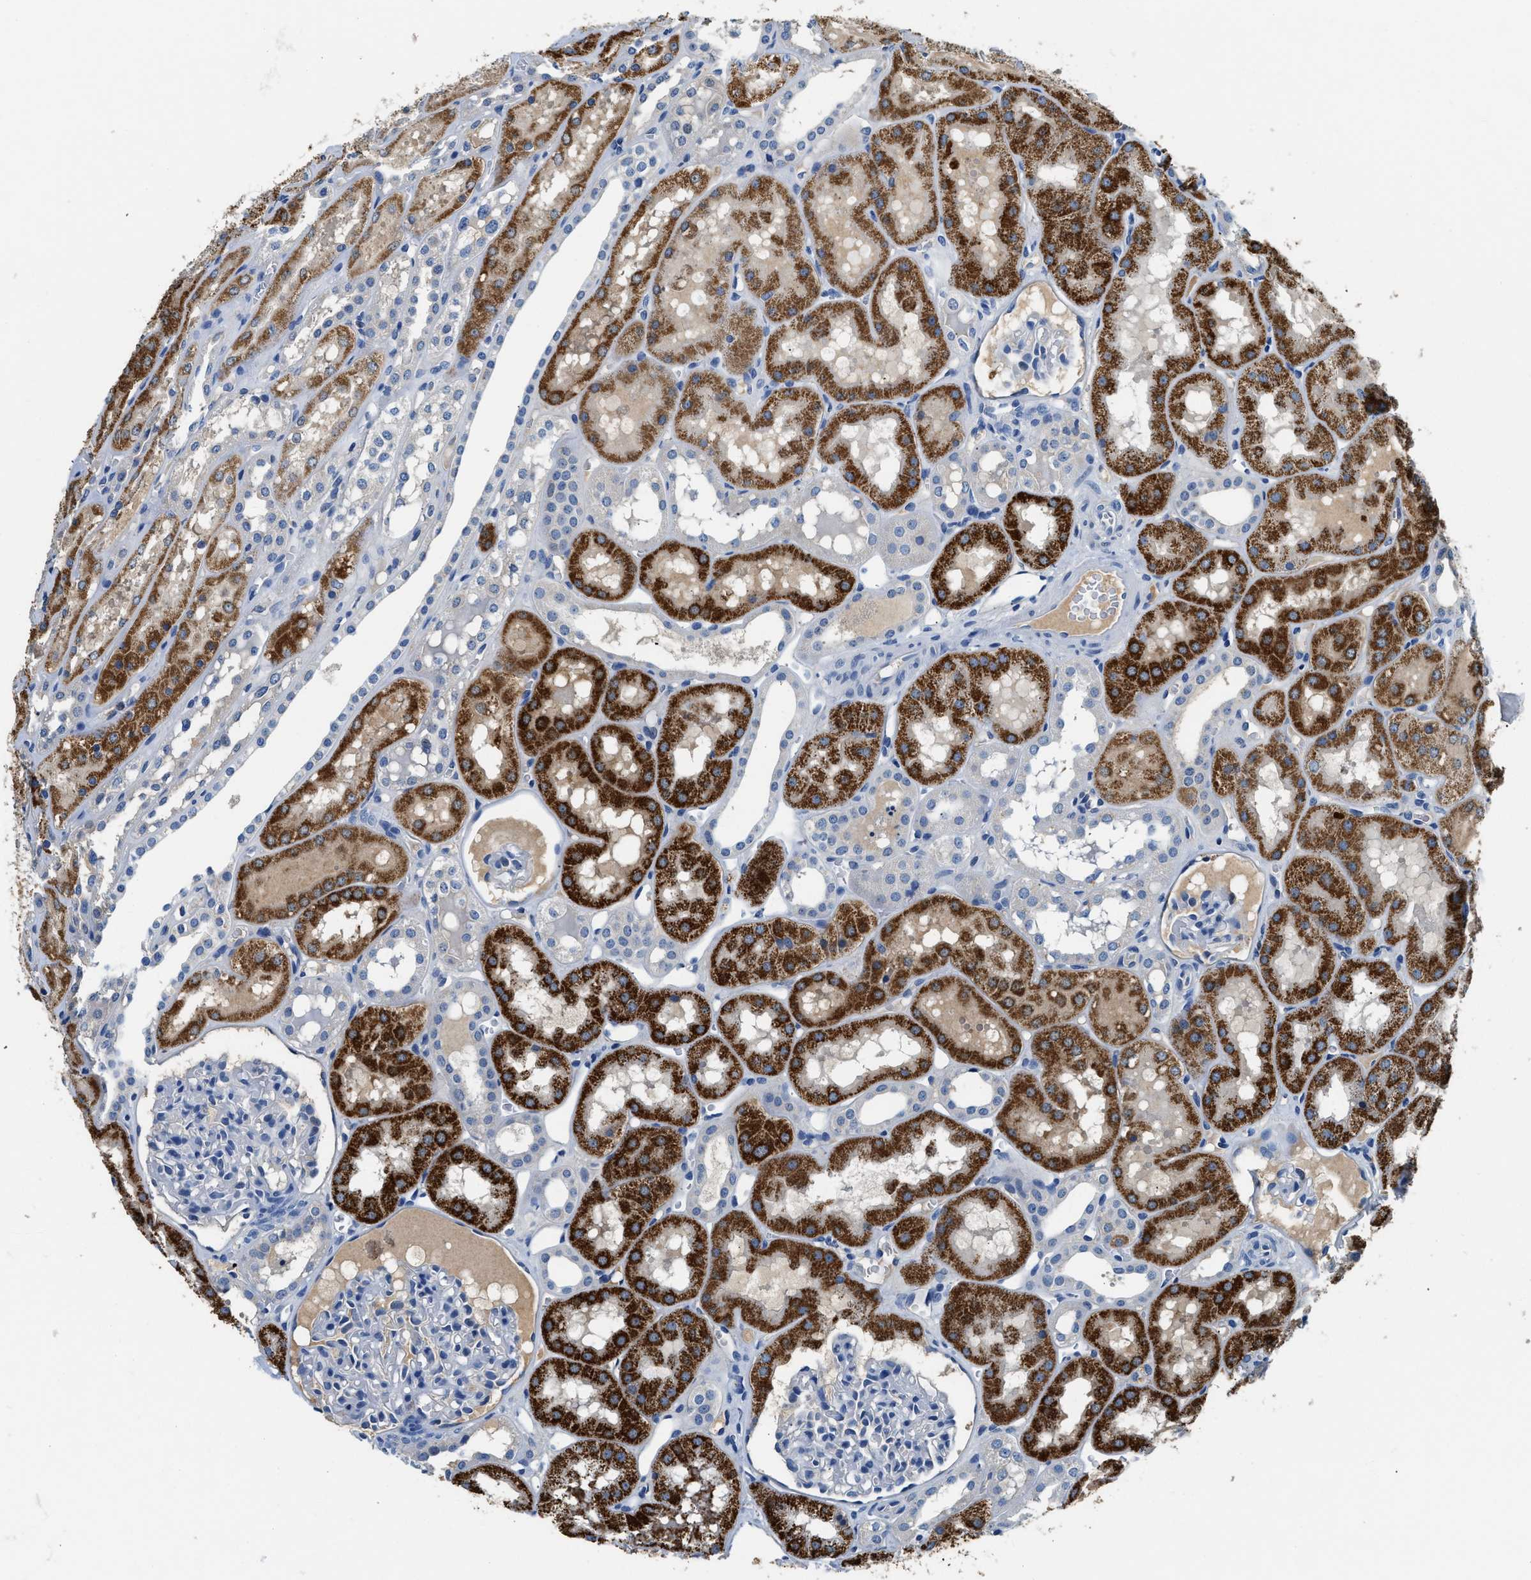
{"staining": {"intensity": "negative", "quantity": "none", "location": "none"}, "tissue": "kidney", "cell_type": "Cells in glomeruli", "image_type": "normal", "snomed": [{"axis": "morphology", "description": "Normal tissue, NOS"}, {"axis": "topography", "description": "Kidney"}, {"axis": "topography", "description": "Urinary bladder"}], "caption": "DAB immunohistochemical staining of normal kidney shows no significant expression in cells in glomeruli.", "gene": "PCK2", "patient": {"sex": "male", "age": 16}}